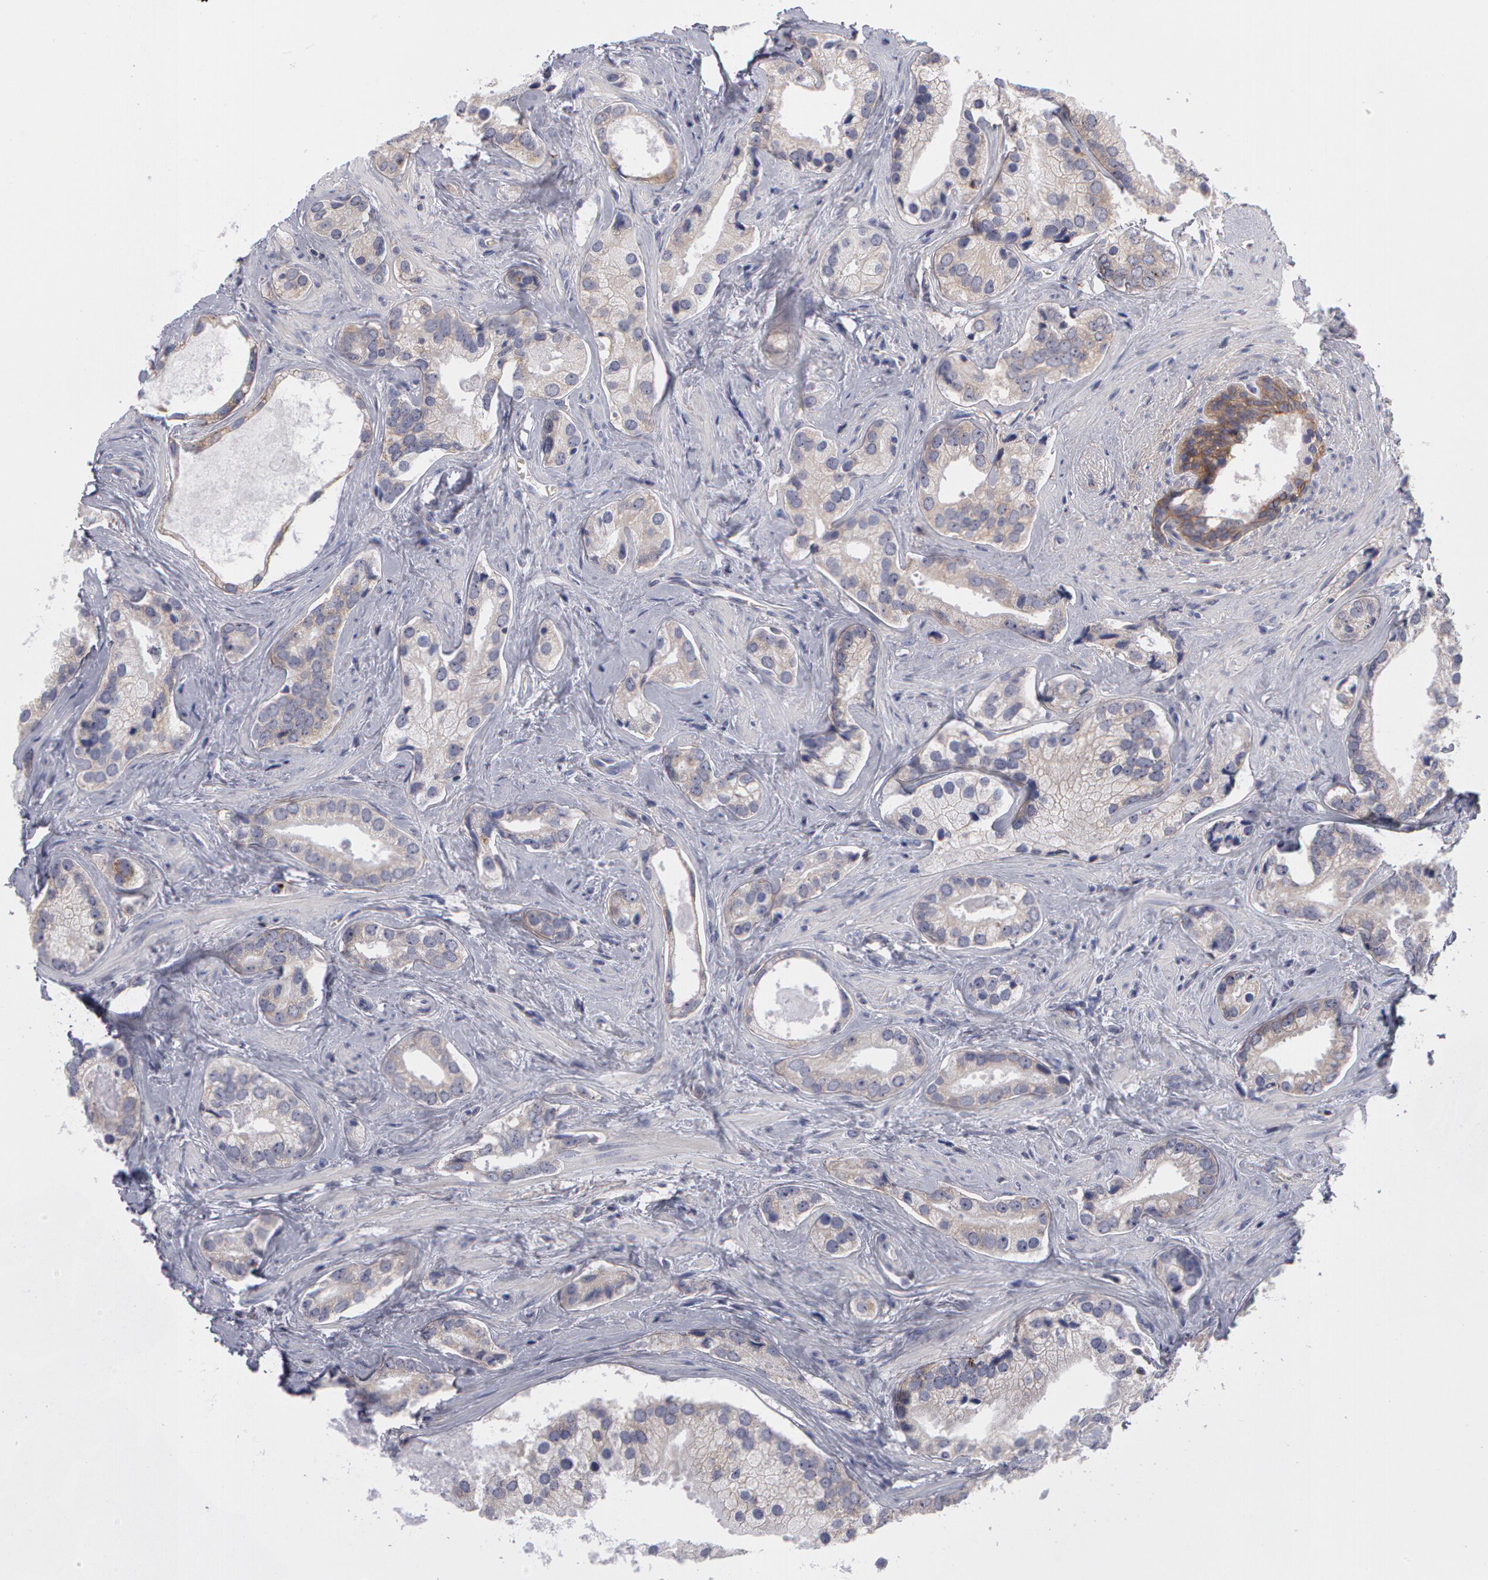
{"staining": {"intensity": "weak", "quantity": "25%-75%", "location": "cytoplasmic/membranous"}, "tissue": "prostate cancer", "cell_type": "Tumor cells", "image_type": "cancer", "snomed": [{"axis": "morphology", "description": "Adenocarcinoma, Medium grade"}, {"axis": "topography", "description": "Prostate"}], "caption": "About 25%-75% of tumor cells in human prostate cancer display weak cytoplasmic/membranous protein positivity as visualized by brown immunohistochemical staining.", "gene": "ERBB2", "patient": {"sex": "male", "age": 70}}